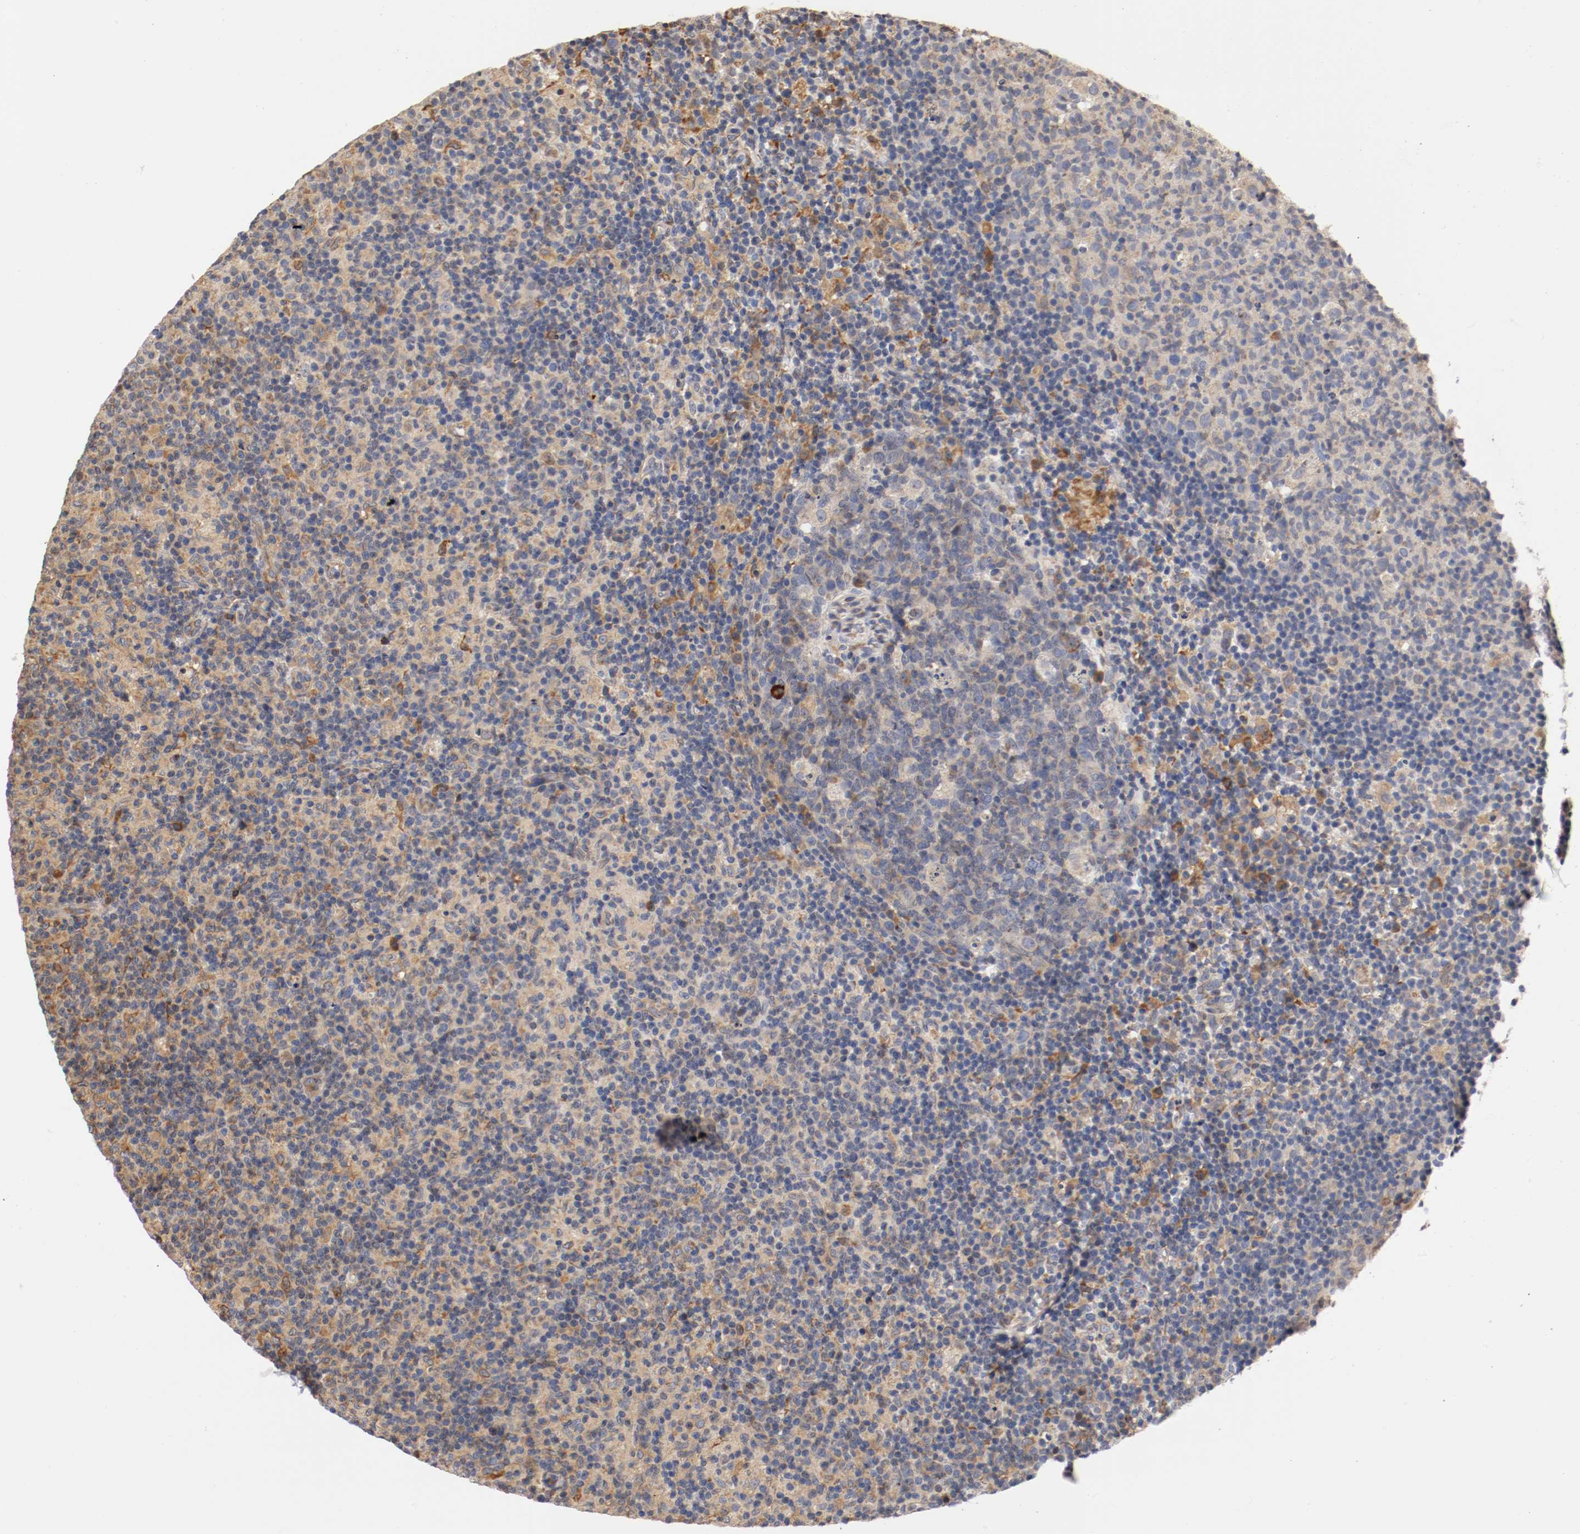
{"staining": {"intensity": "negative", "quantity": "none", "location": "none"}, "tissue": "lymph node", "cell_type": "Germinal center cells", "image_type": "normal", "snomed": [{"axis": "morphology", "description": "Normal tissue, NOS"}, {"axis": "morphology", "description": "Inflammation, NOS"}, {"axis": "topography", "description": "Lymph node"}], "caption": "Germinal center cells show no significant positivity in normal lymph node. Nuclei are stained in blue.", "gene": "TNFSF12", "patient": {"sex": "male", "age": 55}}